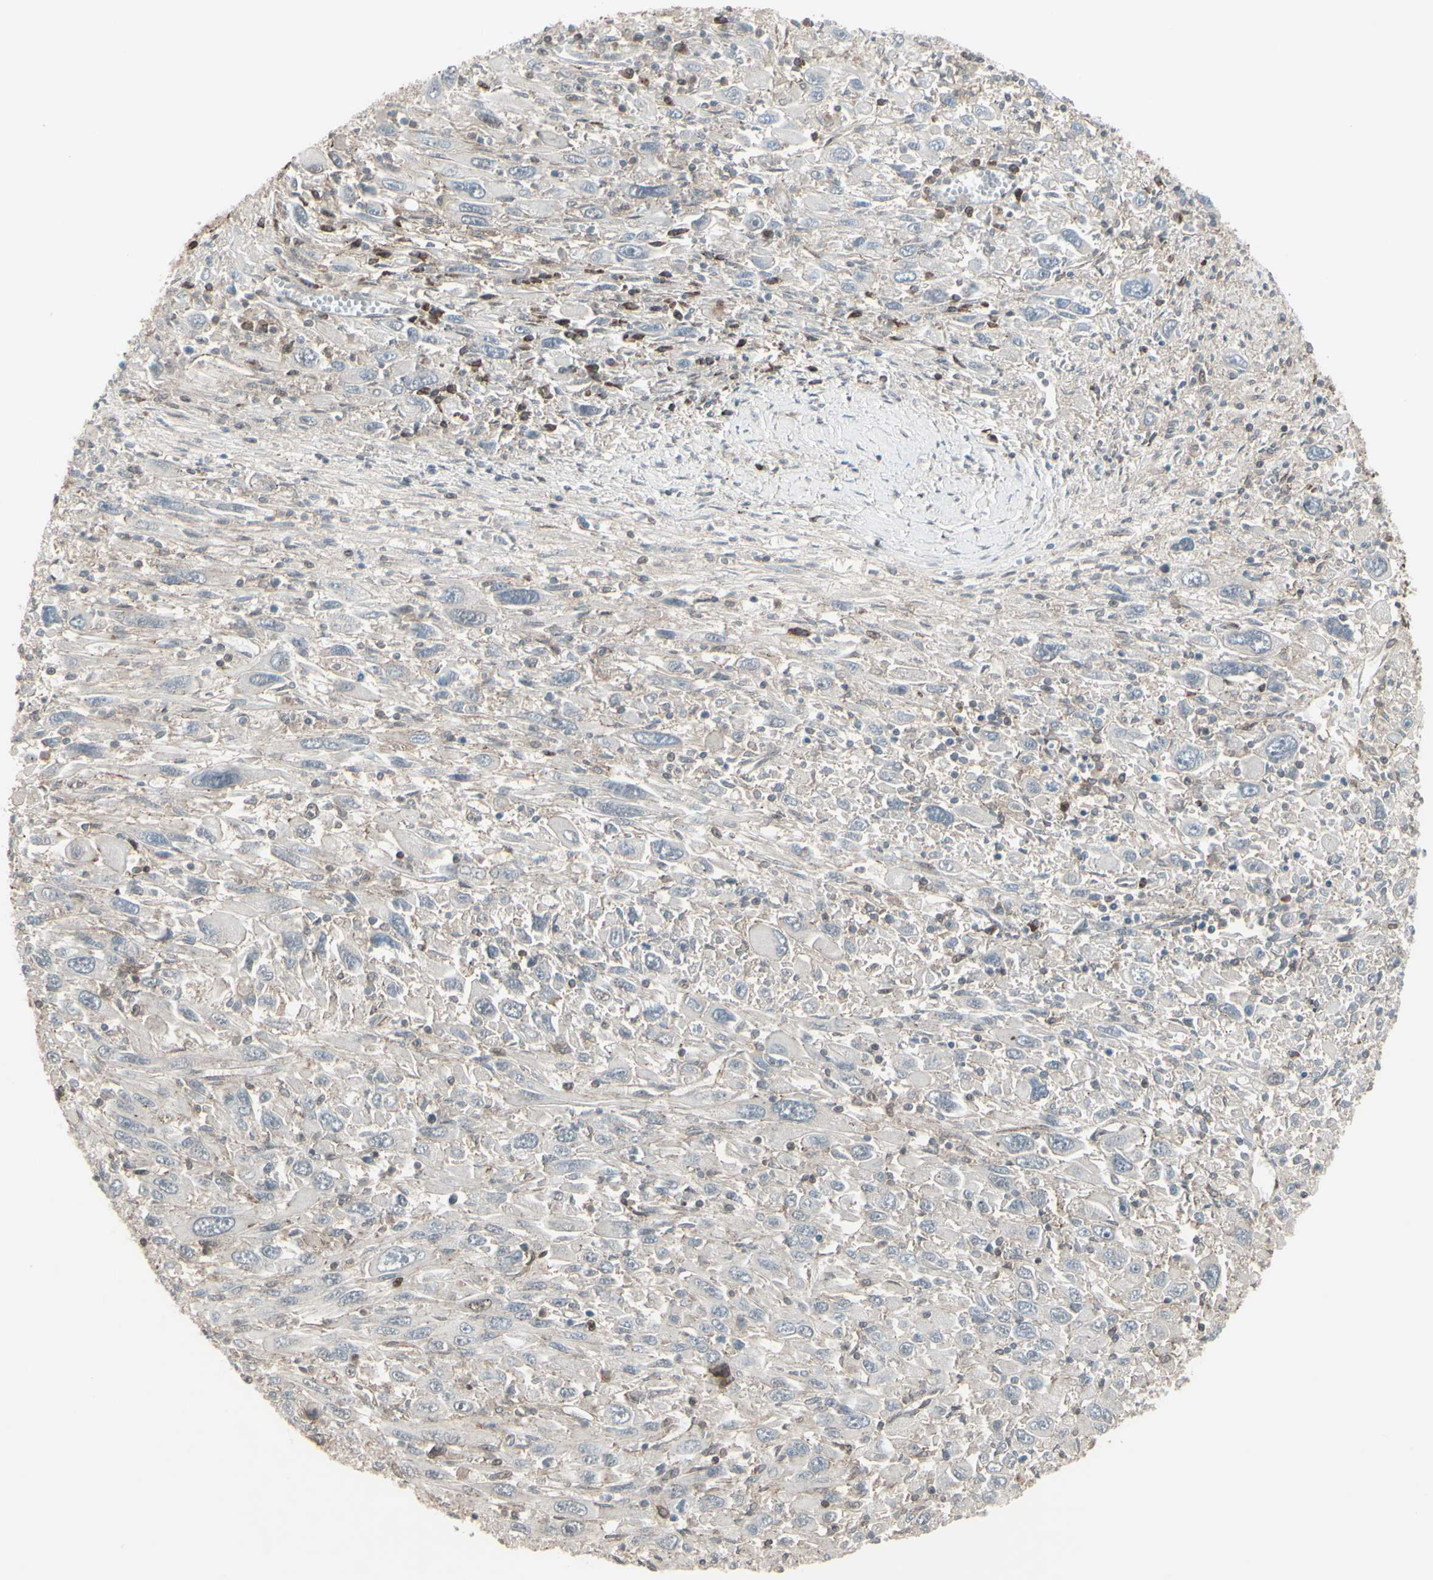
{"staining": {"intensity": "negative", "quantity": "none", "location": "none"}, "tissue": "melanoma", "cell_type": "Tumor cells", "image_type": "cancer", "snomed": [{"axis": "morphology", "description": "Malignant melanoma, Metastatic site"}, {"axis": "topography", "description": "Skin"}], "caption": "DAB immunohistochemical staining of melanoma reveals no significant staining in tumor cells.", "gene": "CD33", "patient": {"sex": "female", "age": 56}}